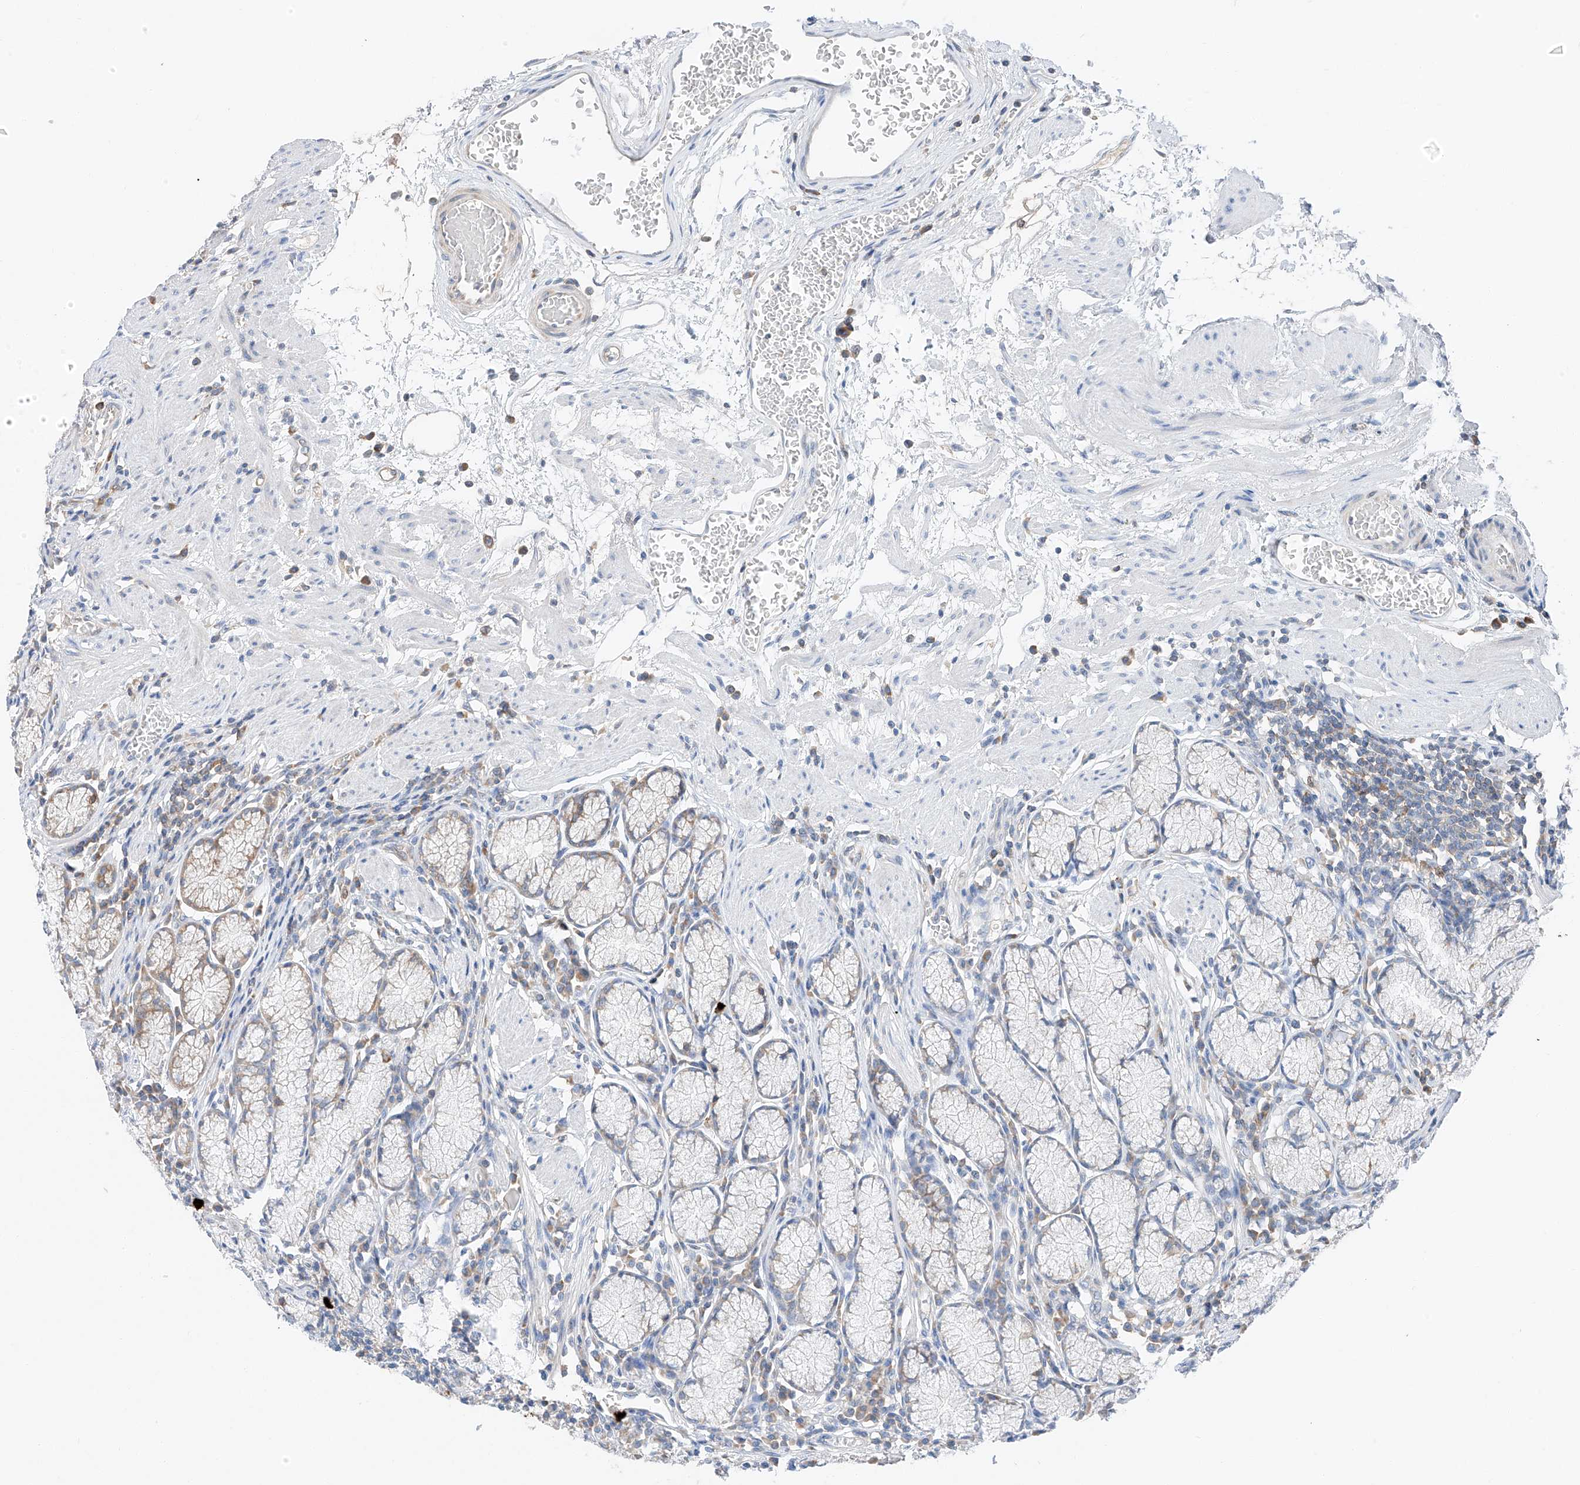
{"staining": {"intensity": "moderate", "quantity": "<25%", "location": "cytoplasmic/membranous"}, "tissue": "stomach", "cell_type": "Glandular cells", "image_type": "normal", "snomed": [{"axis": "morphology", "description": "Normal tissue, NOS"}, {"axis": "topography", "description": "Stomach"}], "caption": "High-power microscopy captured an immunohistochemistry histopathology image of normal stomach, revealing moderate cytoplasmic/membranous staining in about <25% of glandular cells.", "gene": "RUSC1", "patient": {"sex": "male", "age": 55}}